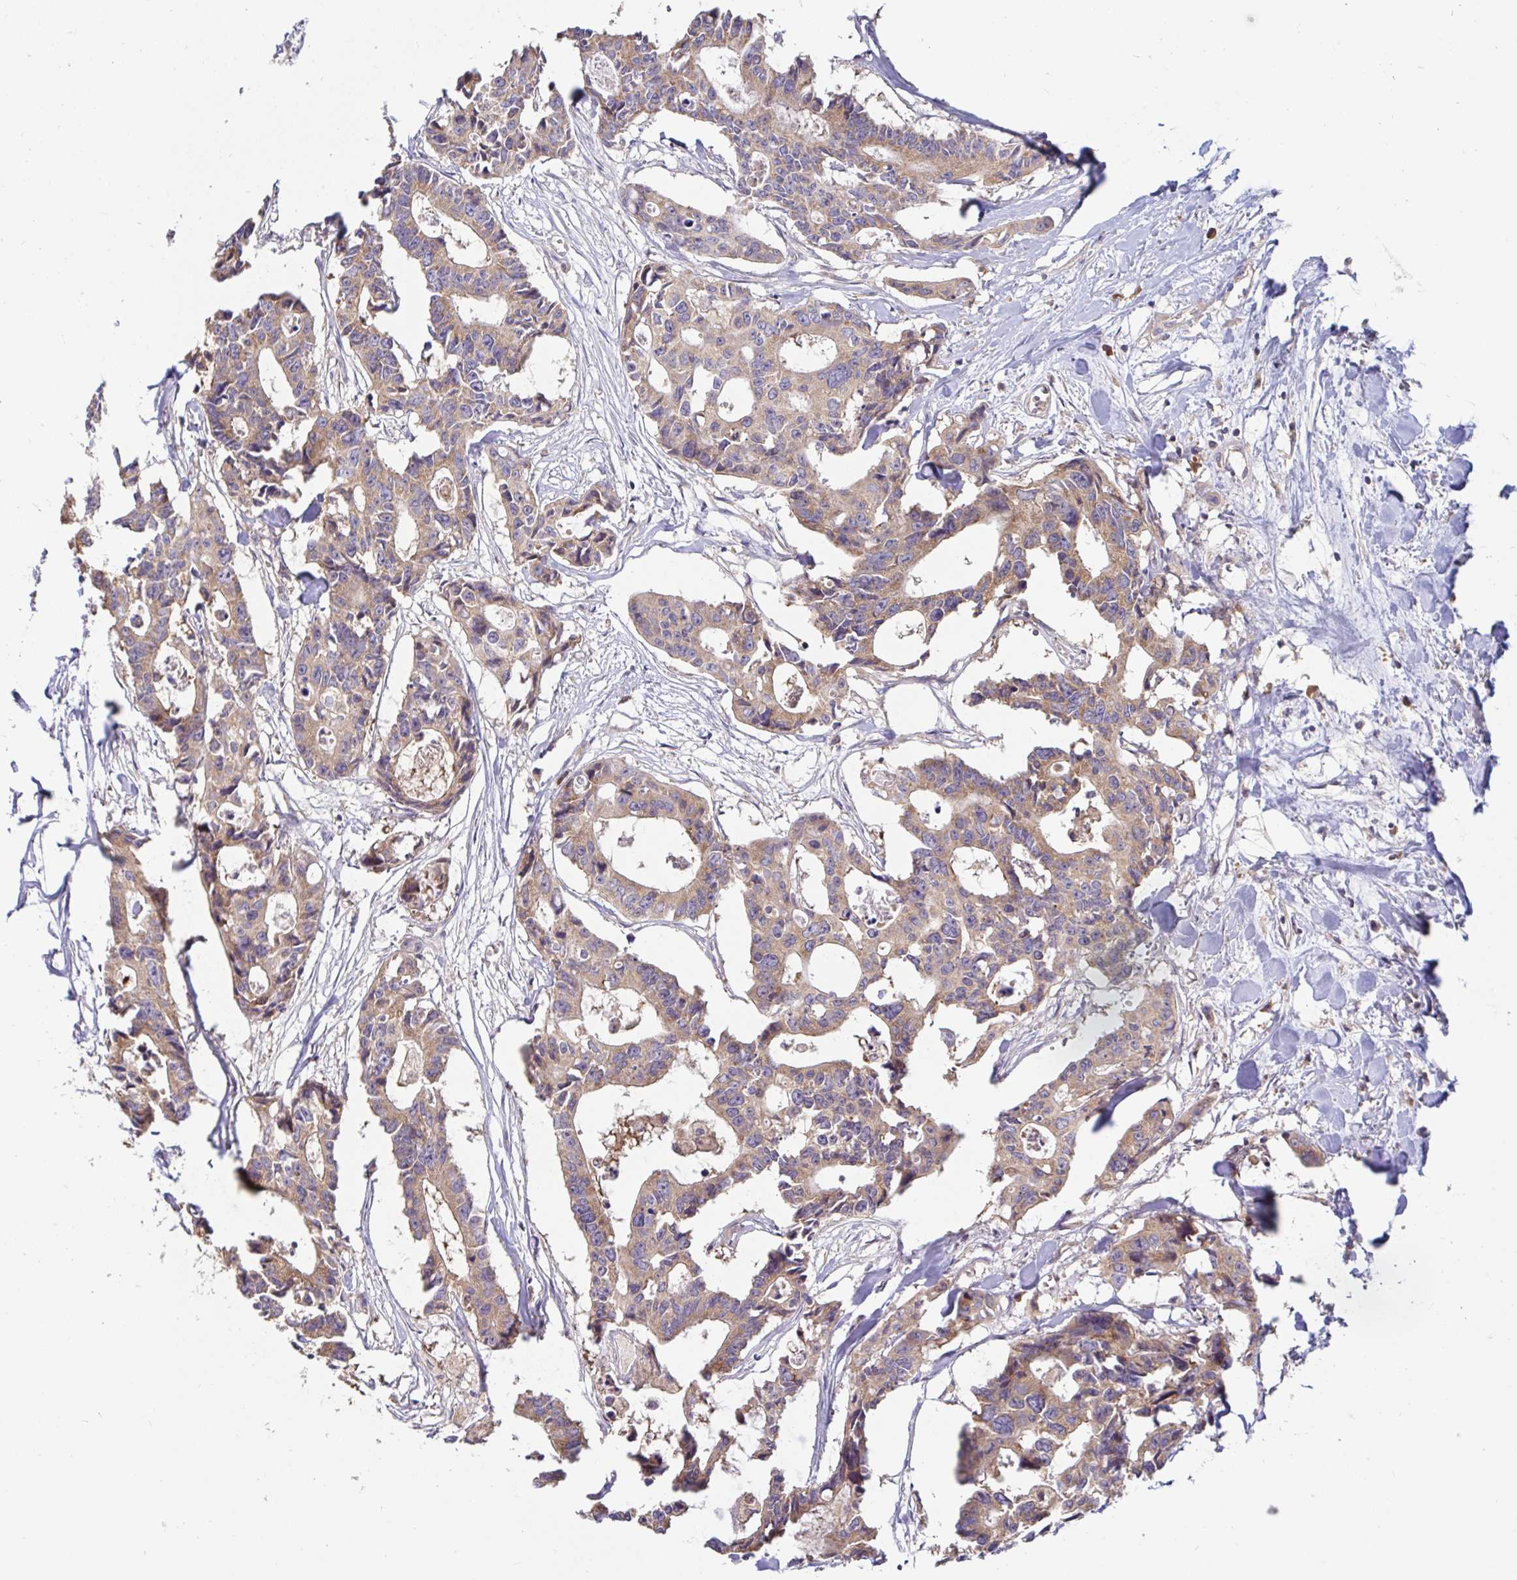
{"staining": {"intensity": "weak", "quantity": ">75%", "location": "cytoplasmic/membranous"}, "tissue": "colorectal cancer", "cell_type": "Tumor cells", "image_type": "cancer", "snomed": [{"axis": "morphology", "description": "Adenocarcinoma, NOS"}, {"axis": "topography", "description": "Rectum"}], "caption": "Protein staining by IHC displays weak cytoplasmic/membranous expression in approximately >75% of tumor cells in colorectal adenocarcinoma.", "gene": "LARP1", "patient": {"sex": "male", "age": 57}}